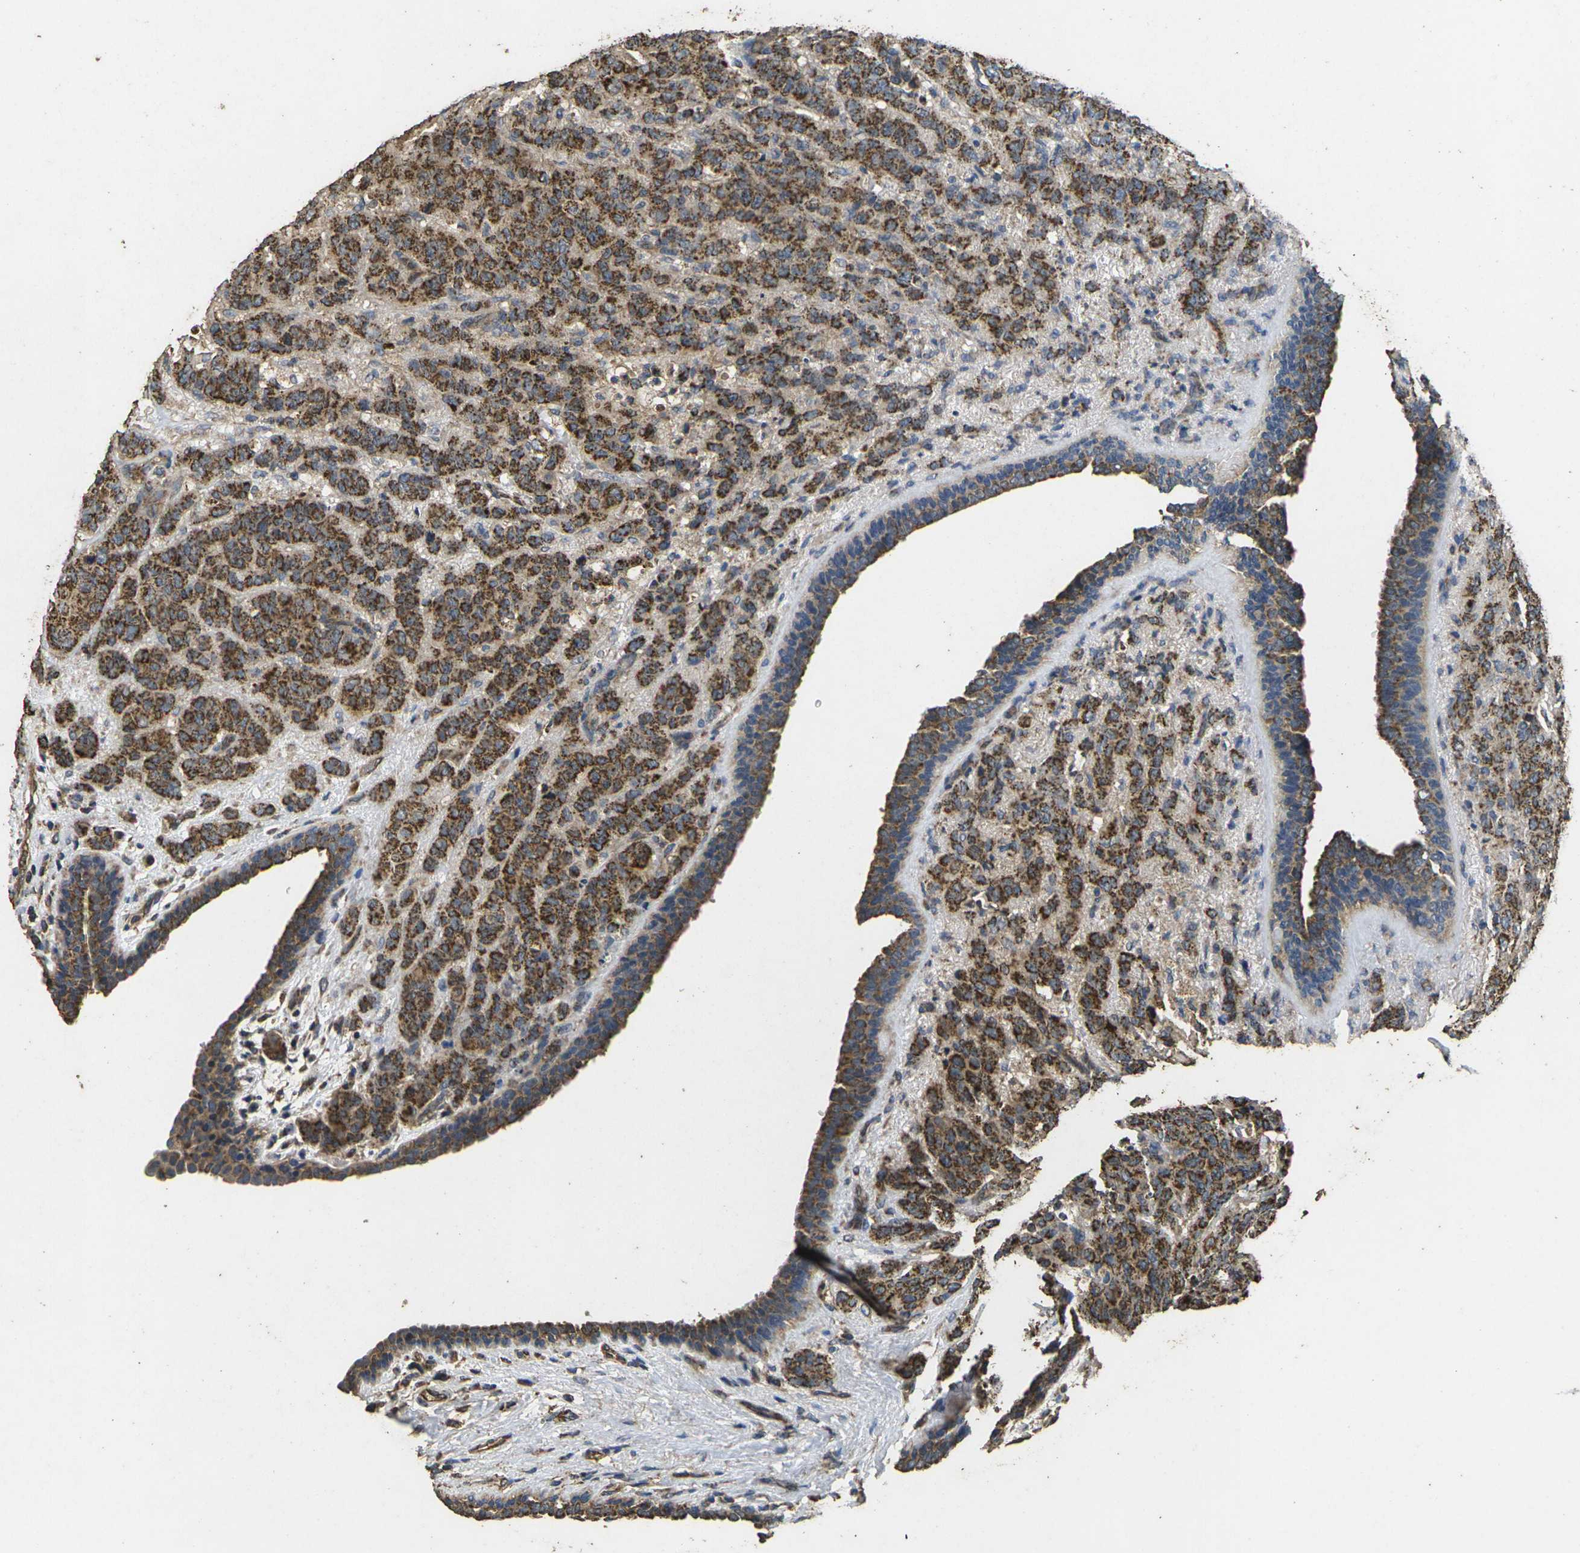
{"staining": {"intensity": "strong", "quantity": ">75%", "location": "cytoplasmic/membranous"}, "tissue": "breast cancer", "cell_type": "Tumor cells", "image_type": "cancer", "snomed": [{"axis": "morphology", "description": "Duct carcinoma"}, {"axis": "topography", "description": "Breast"}], "caption": "About >75% of tumor cells in intraductal carcinoma (breast) show strong cytoplasmic/membranous protein expression as visualized by brown immunohistochemical staining.", "gene": "MAPK11", "patient": {"sex": "female", "age": 40}}